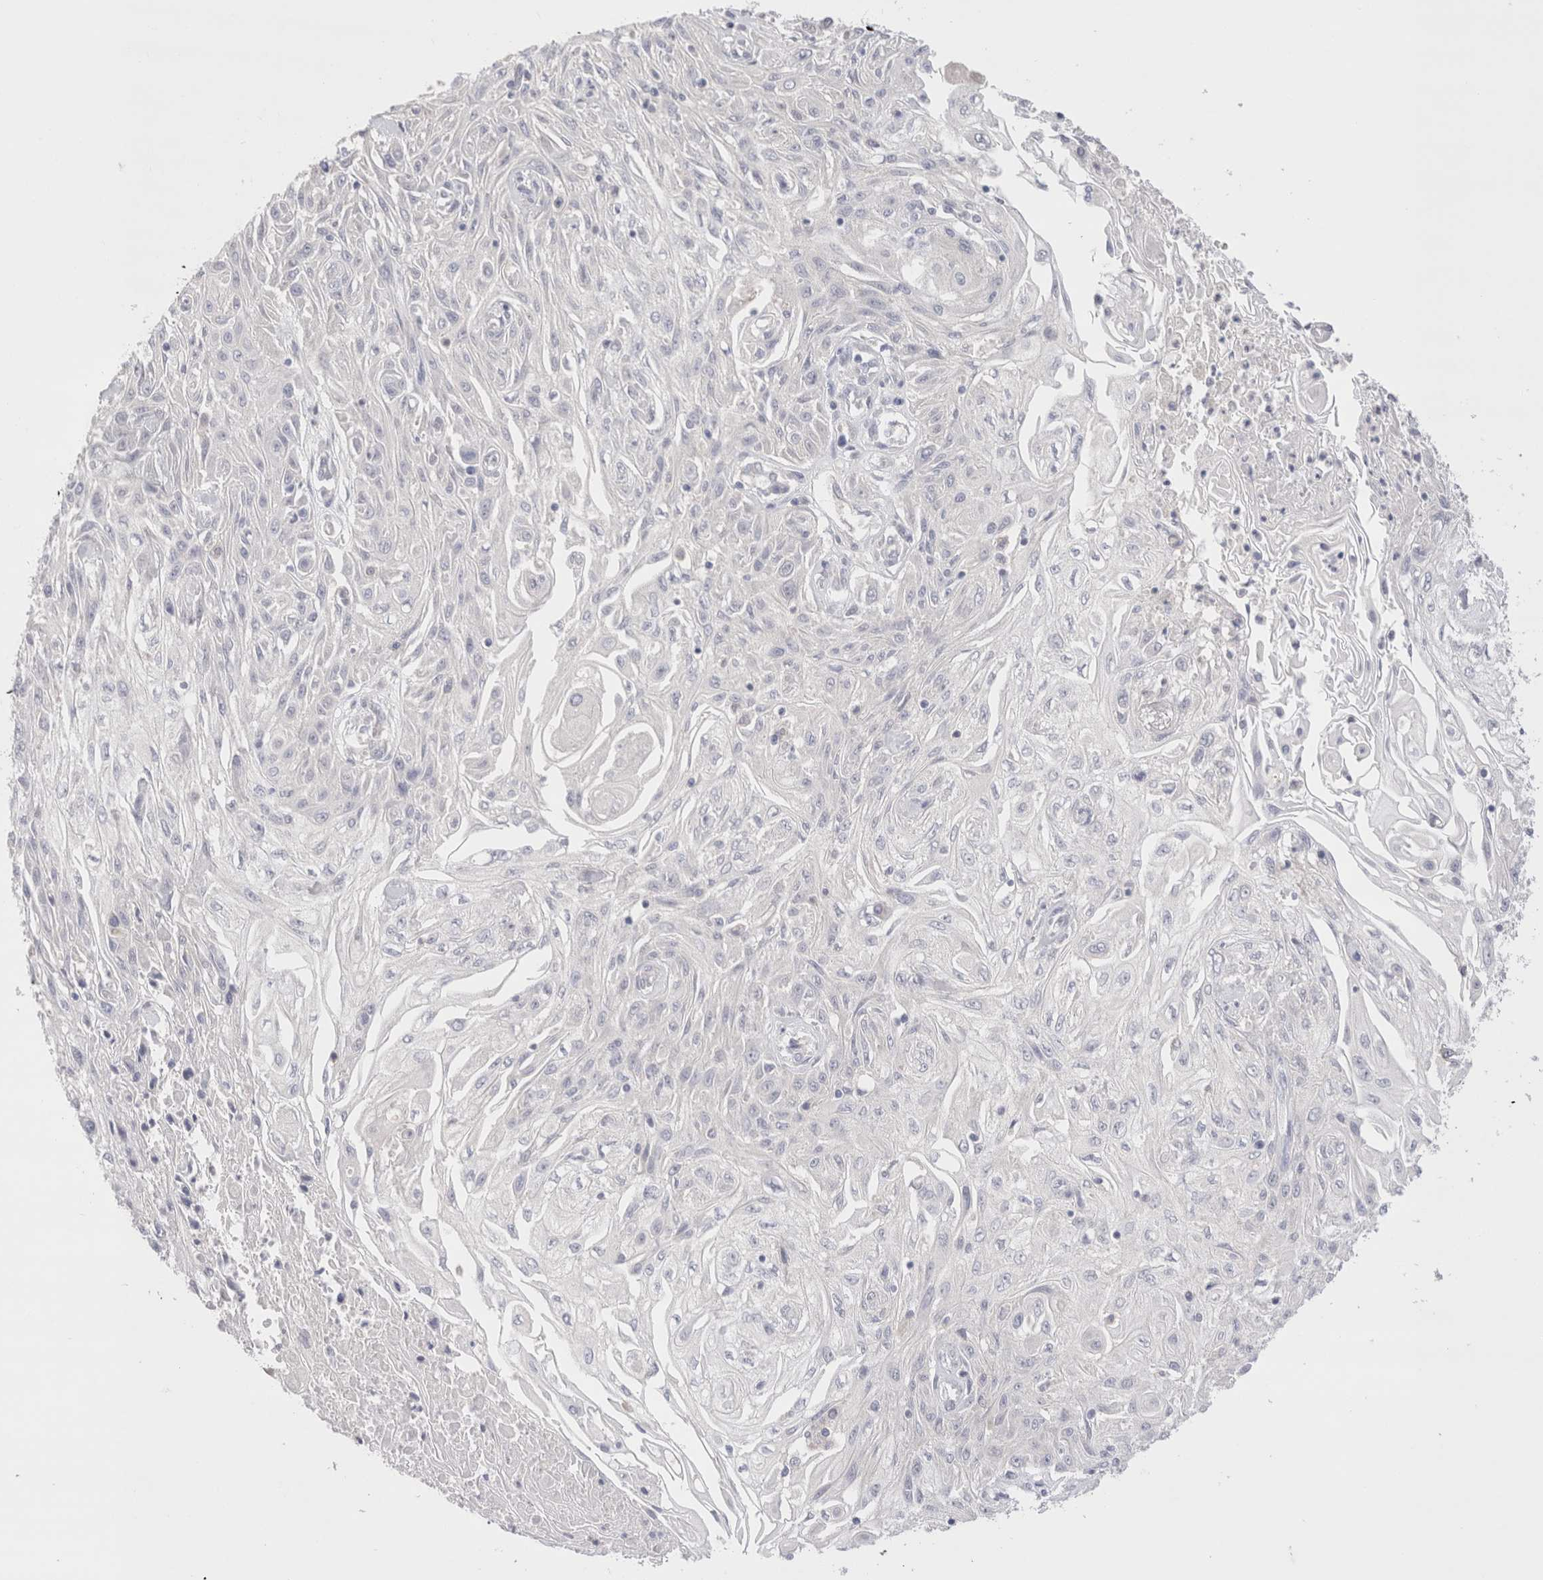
{"staining": {"intensity": "negative", "quantity": "none", "location": "none"}, "tissue": "skin cancer", "cell_type": "Tumor cells", "image_type": "cancer", "snomed": [{"axis": "morphology", "description": "Squamous cell carcinoma, NOS"}, {"axis": "morphology", "description": "Squamous cell carcinoma, metastatic, NOS"}, {"axis": "topography", "description": "Skin"}, {"axis": "topography", "description": "Lymph node"}], "caption": "Immunohistochemistry (IHC) photomicrograph of skin cancer (metastatic squamous cell carcinoma) stained for a protein (brown), which displays no positivity in tumor cells. (DAB (3,3'-diaminobenzidine) immunohistochemistry, high magnification).", "gene": "SPATA20", "patient": {"sex": "male", "age": 75}}